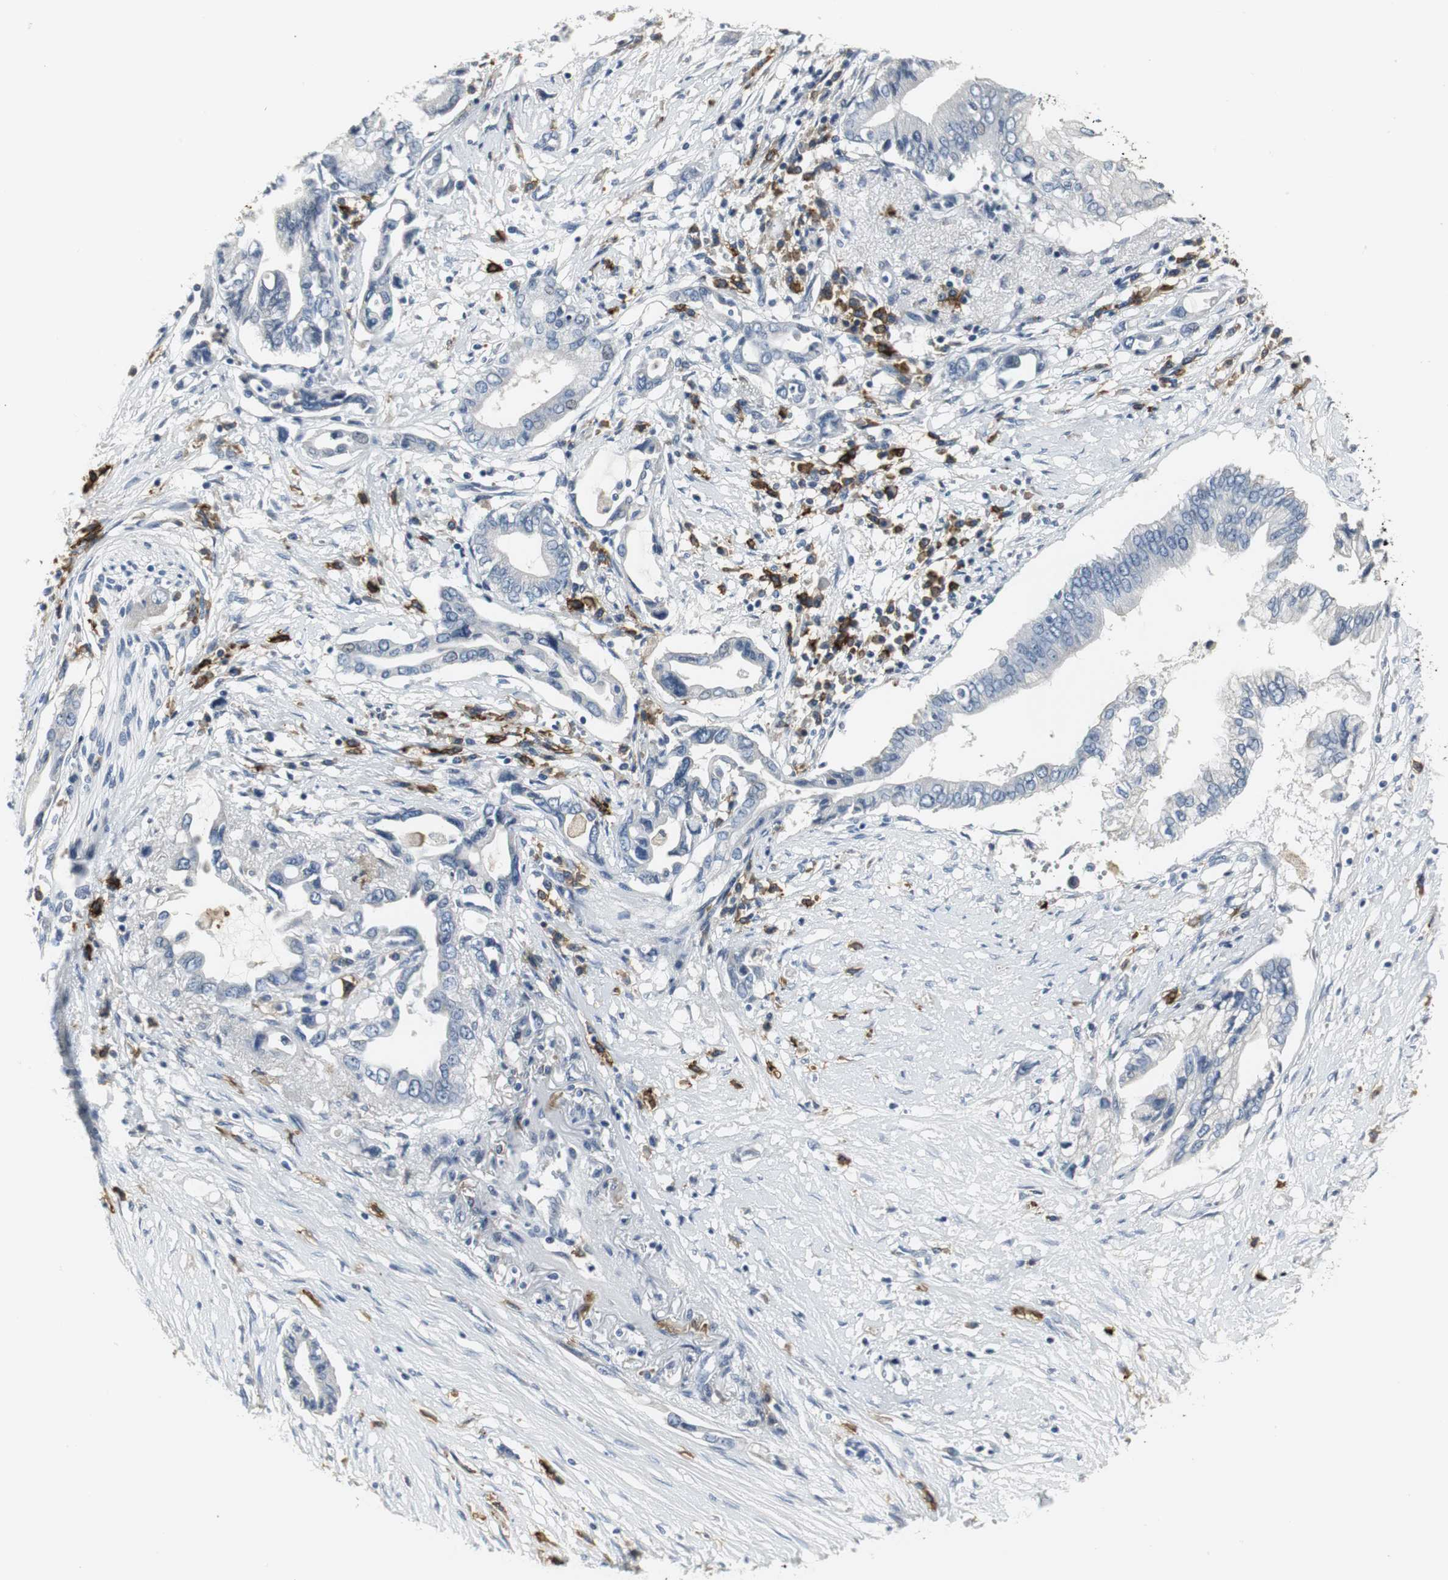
{"staining": {"intensity": "negative", "quantity": "none", "location": "none"}, "tissue": "pancreatic cancer", "cell_type": "Tumor cells", "image_type": "cancer", "snomed": [{"axis": "morphology", "description": "Adenocarcinoma, NOS"}, {"axis": "topography", "description": "Pancreas"}], "caption": "Immunohistochemistry of human pancreatic cancer exhibits no expression in tumor cells.", "gene": "SLC2A5", "patient": {"sex": "female", "age": 57}}